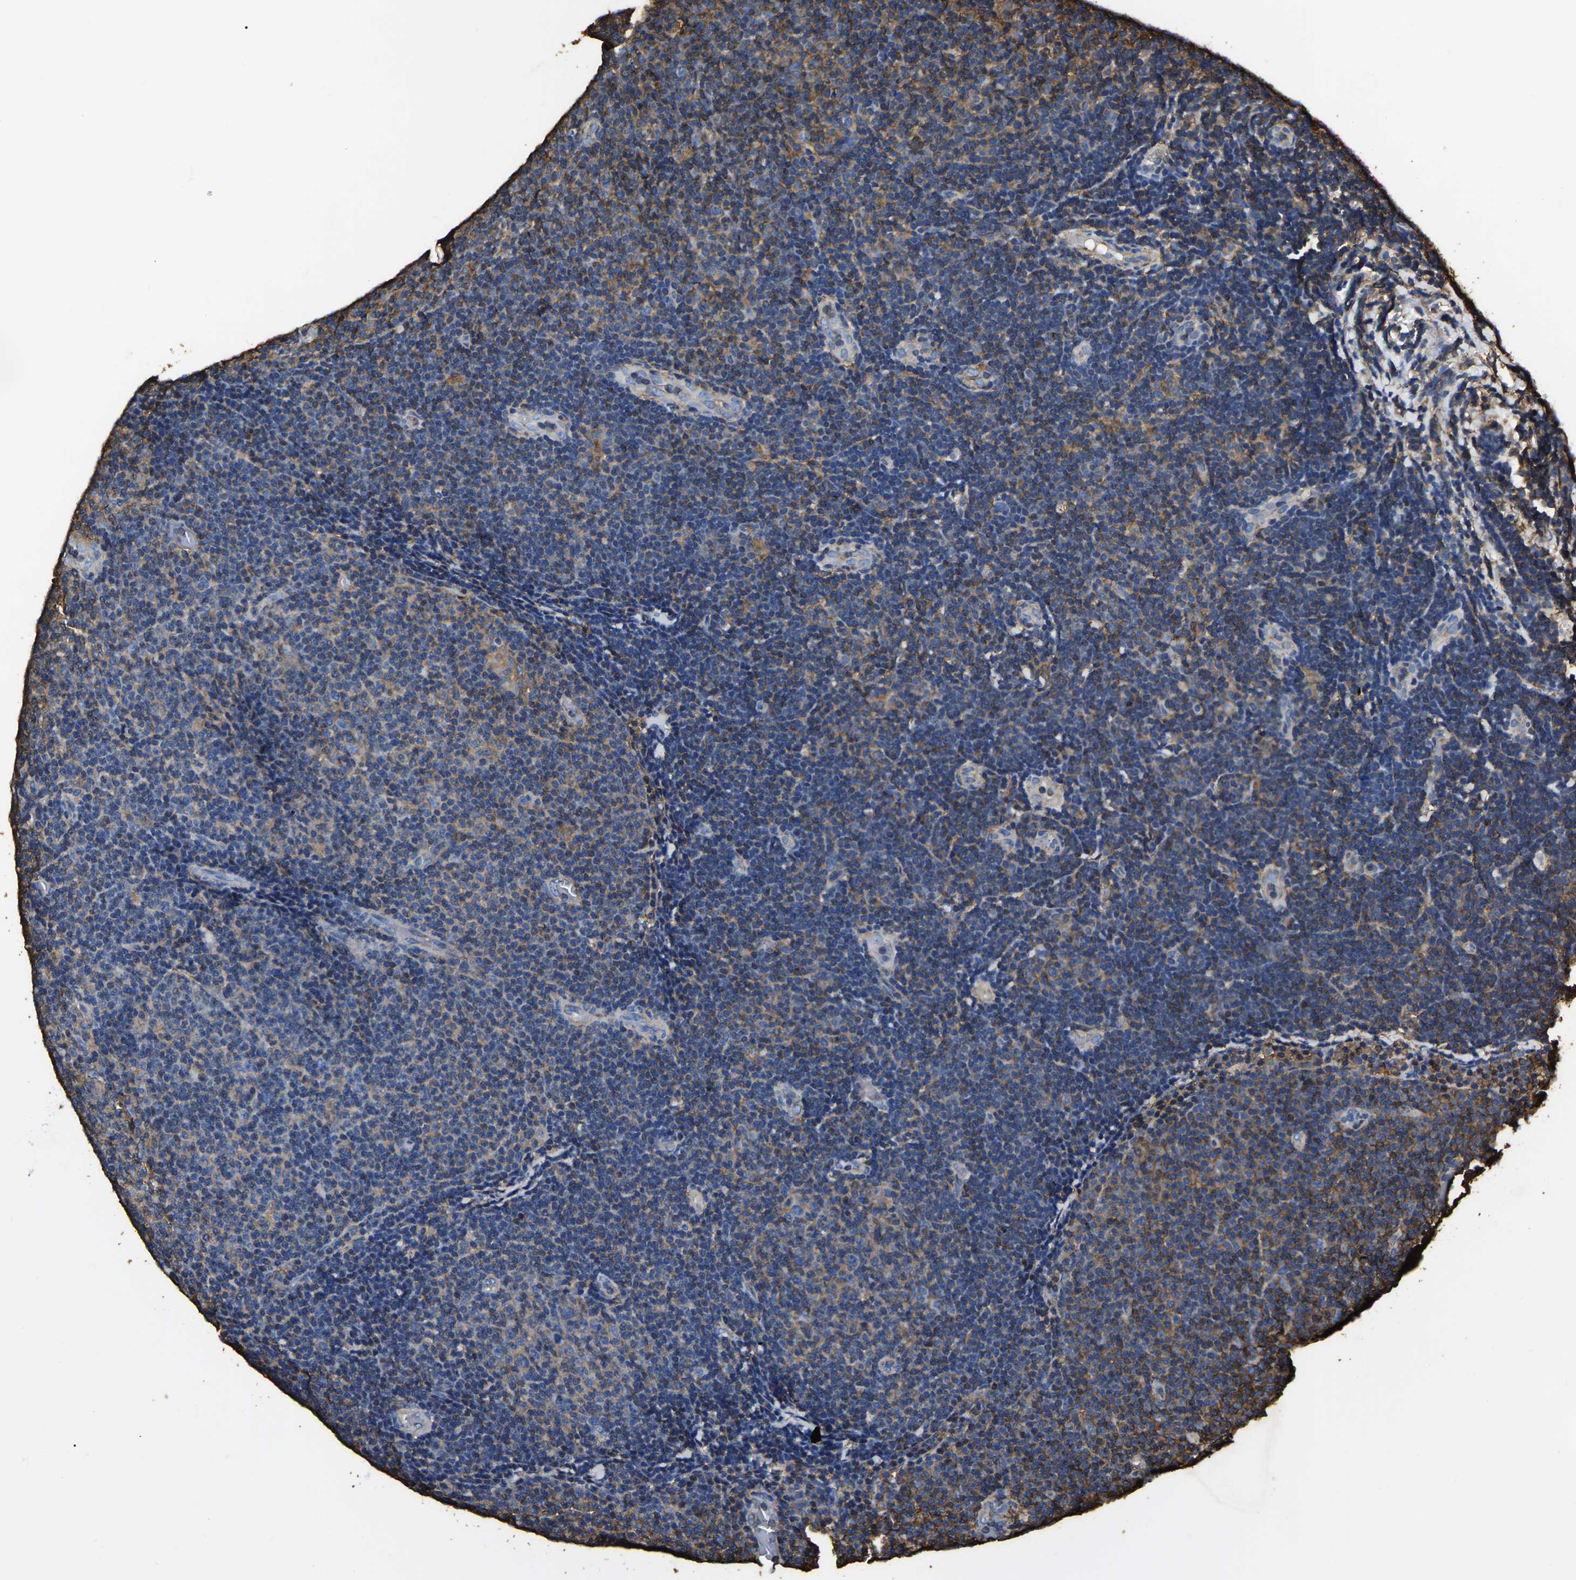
{"staining": {"intensity": "weak", "quantity": "<25%", "location": "cytoplasmic/membranous"}, "tissue": "lymphoma", "cell_type": "Tumor cells", "image_type": "cancer", "snomed": [{"axis": "morphology", "description": "Malignant lymphoma, non-Hodgkin's type, Low grade"}, {"axis": "topography", "description": "Lymph node"}], "caption": "Low-grade malignant lymphoma, non-Hodgkin's type was stained to show a protein in brown. There is no significant staining in tumor cells.", "gene": "ARMT1", "patient": {"sex": "male", "age": 83}}